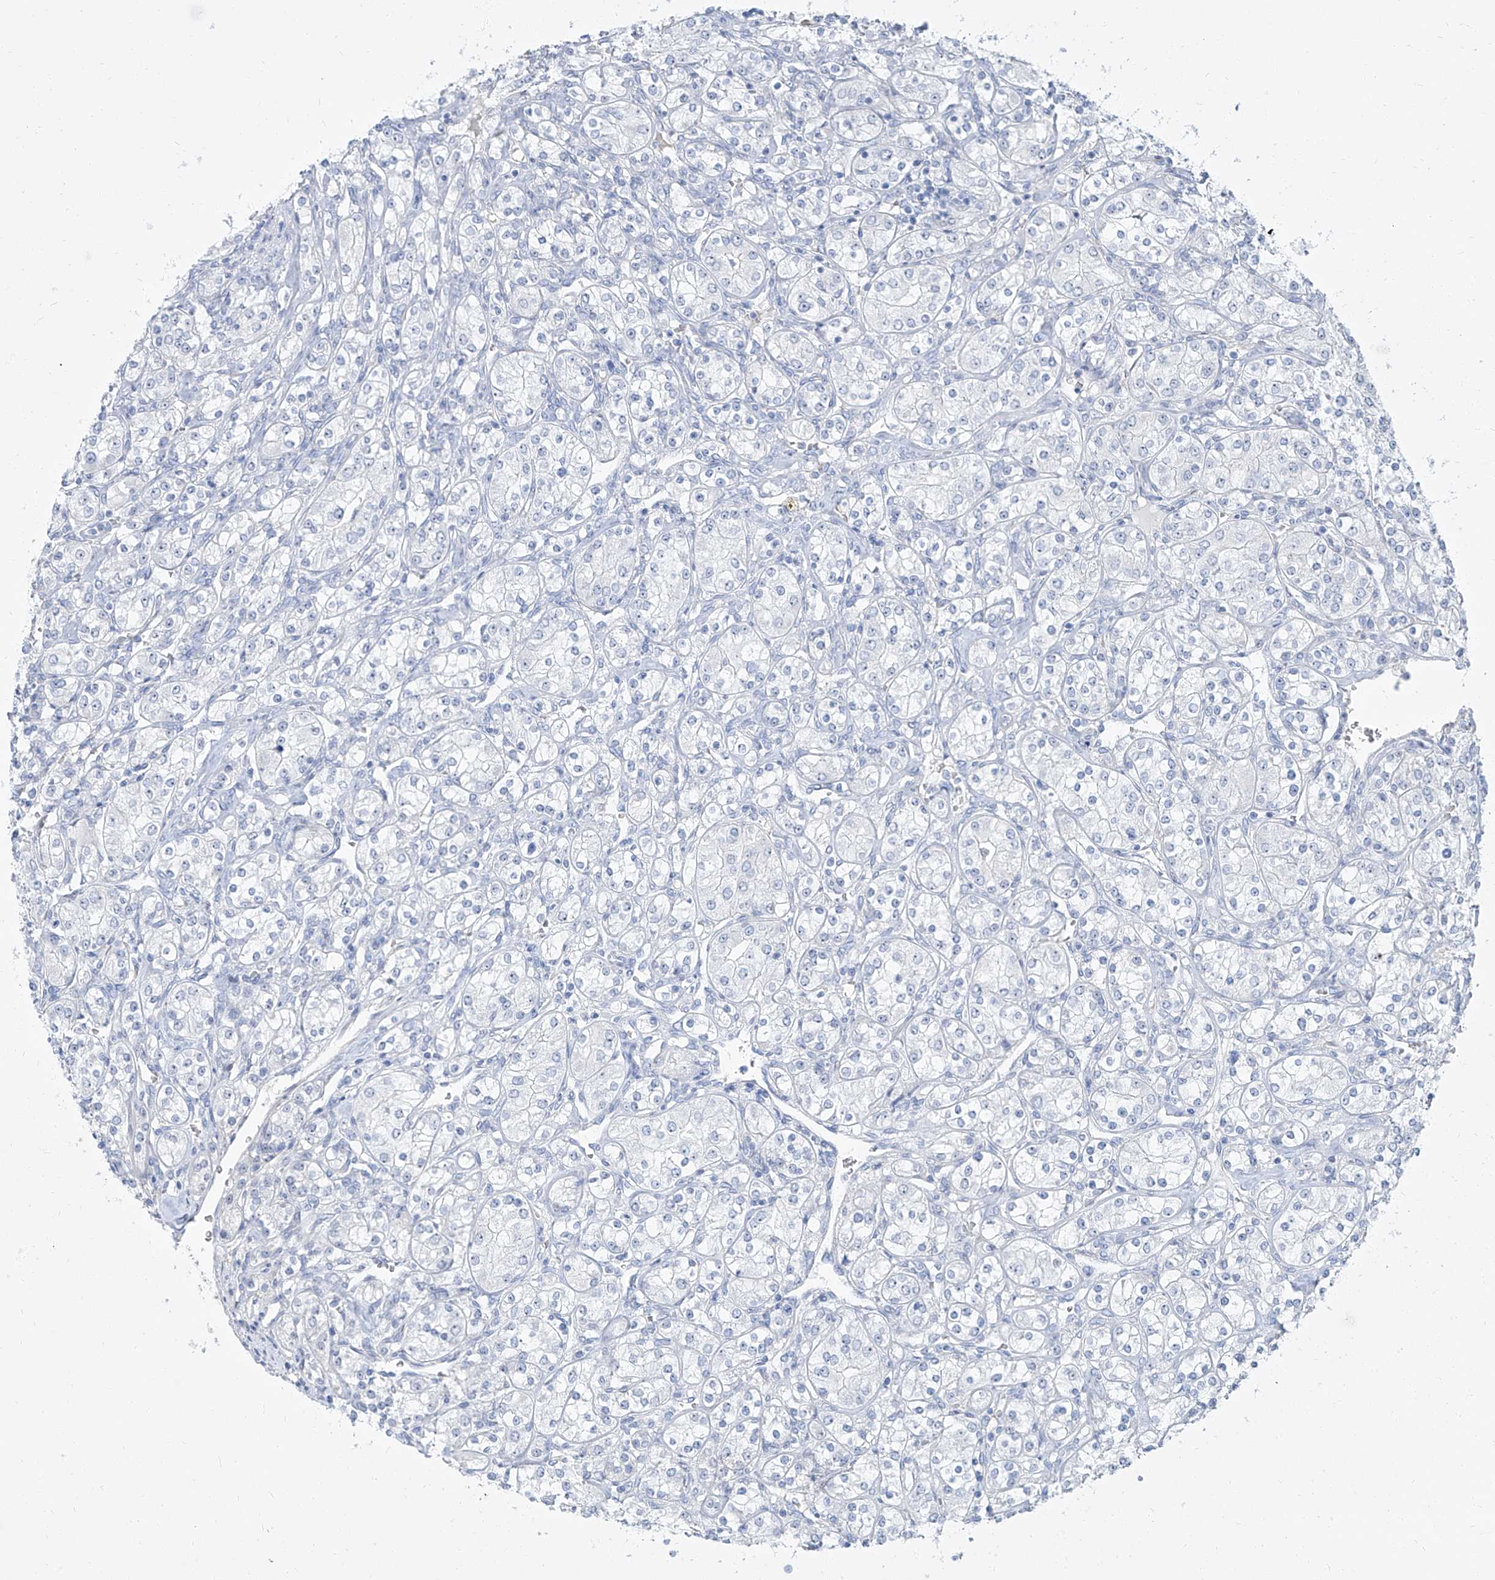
{"staining": {"intensity": "negative", "quantity": "none", "location": "none"}, "tissue": "renal cancer", "cell_type": "Tumor cells", "image_type": "cancer", "snomed": [{"axis": "morphology", "description": "Adenocarcinoma, NOS"}, {"axis": "topography", "description": "Kidney"}], "caption": "This is an immunohistochemistry image of renal adenocarcinoma. There is no staining in tumor cells.", "gene": "TXLNB", "patient": {"sex": "male", "age": 77}}